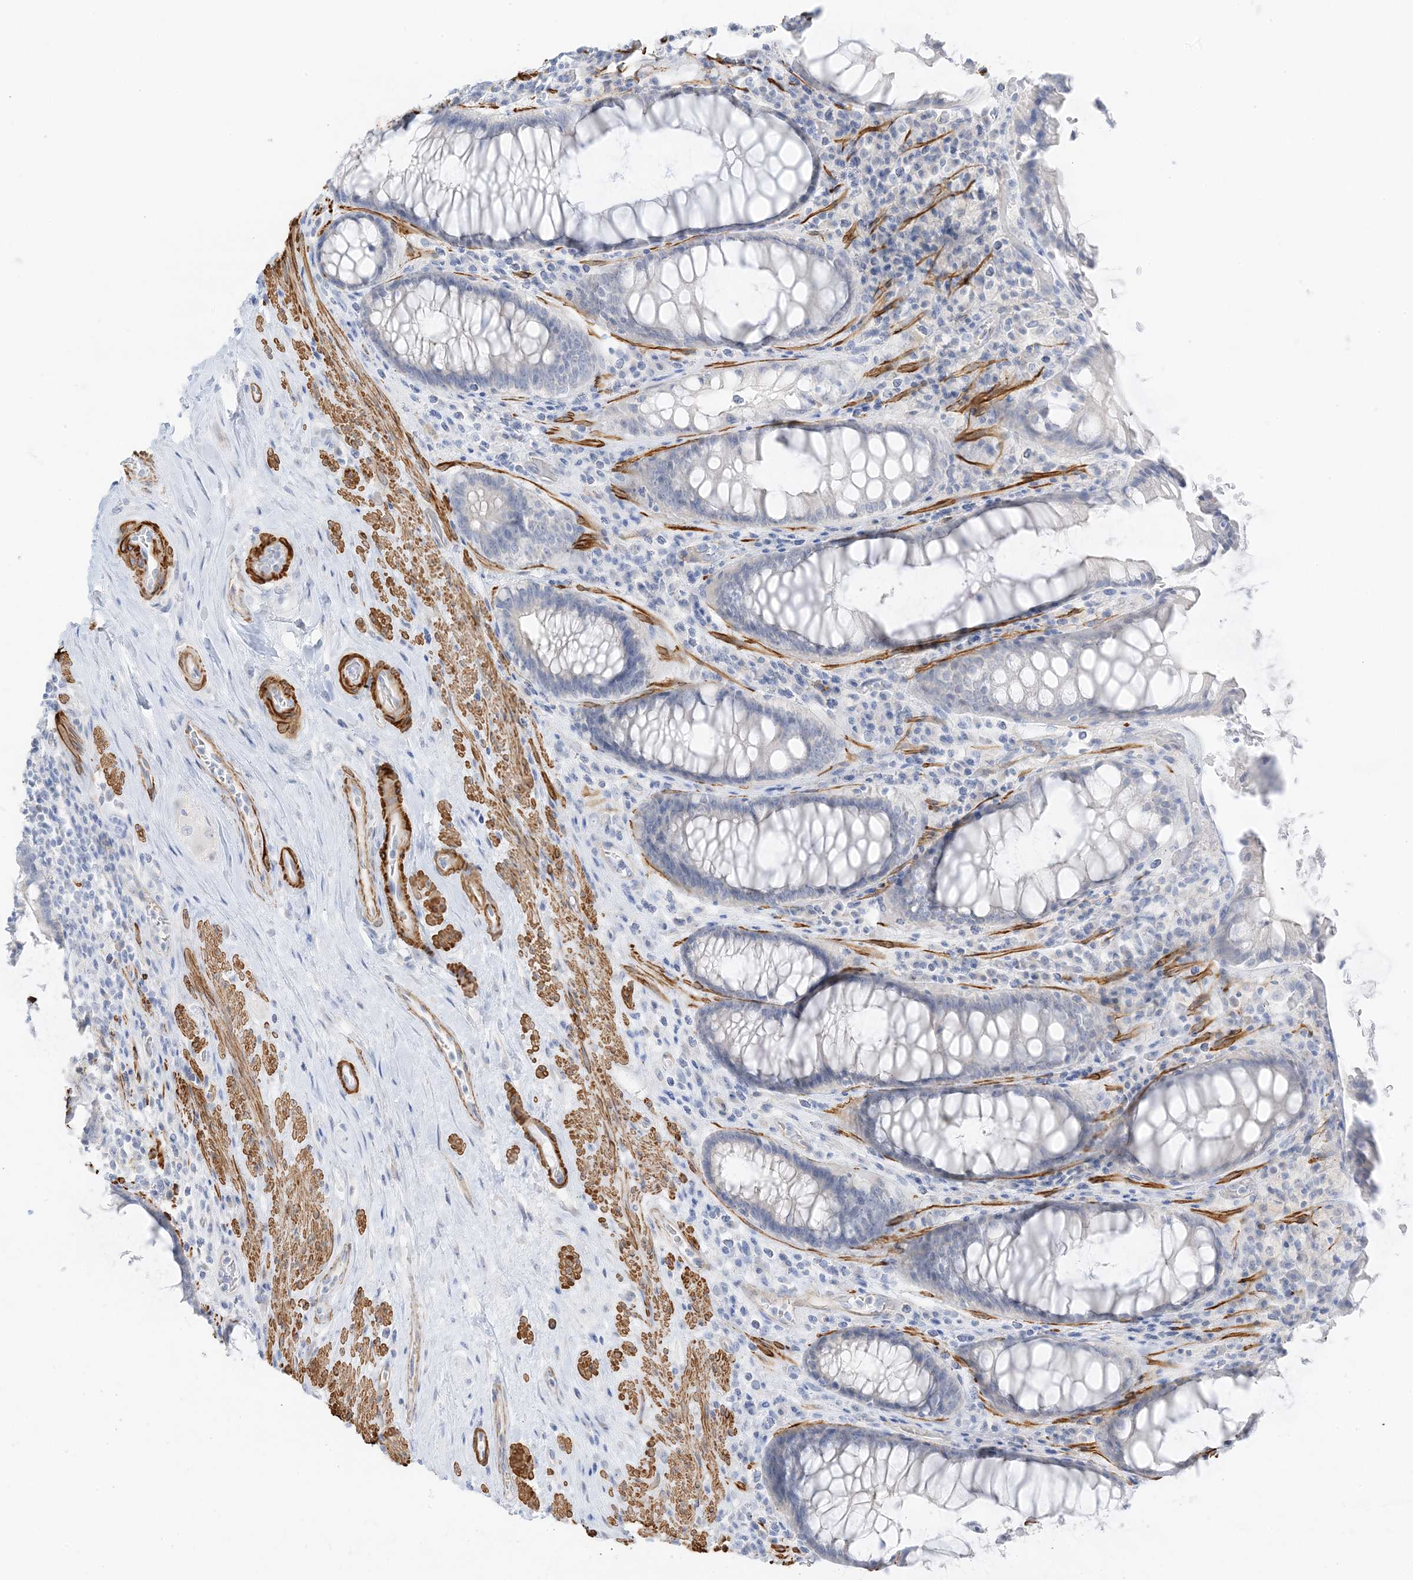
{"staining": {"intensity": "negative", "quantity": "none", "location": "none"}, "tissue": "rectum", "cell_type": "Glandular cells", "image_type": "normal", "snomed": [{"axis": "morphology", "description": "Normal tissue, NOS"}, {"axis": "topography", "description": "Rectum"}], "caption": "IHC of unremarkable rectum shows no expression in glandular cells. (DAB immunohistochemistry with hematoxylin counter stain).", "gene": "SLC22A13", "patient": {"sex": "male", "age": 64}}